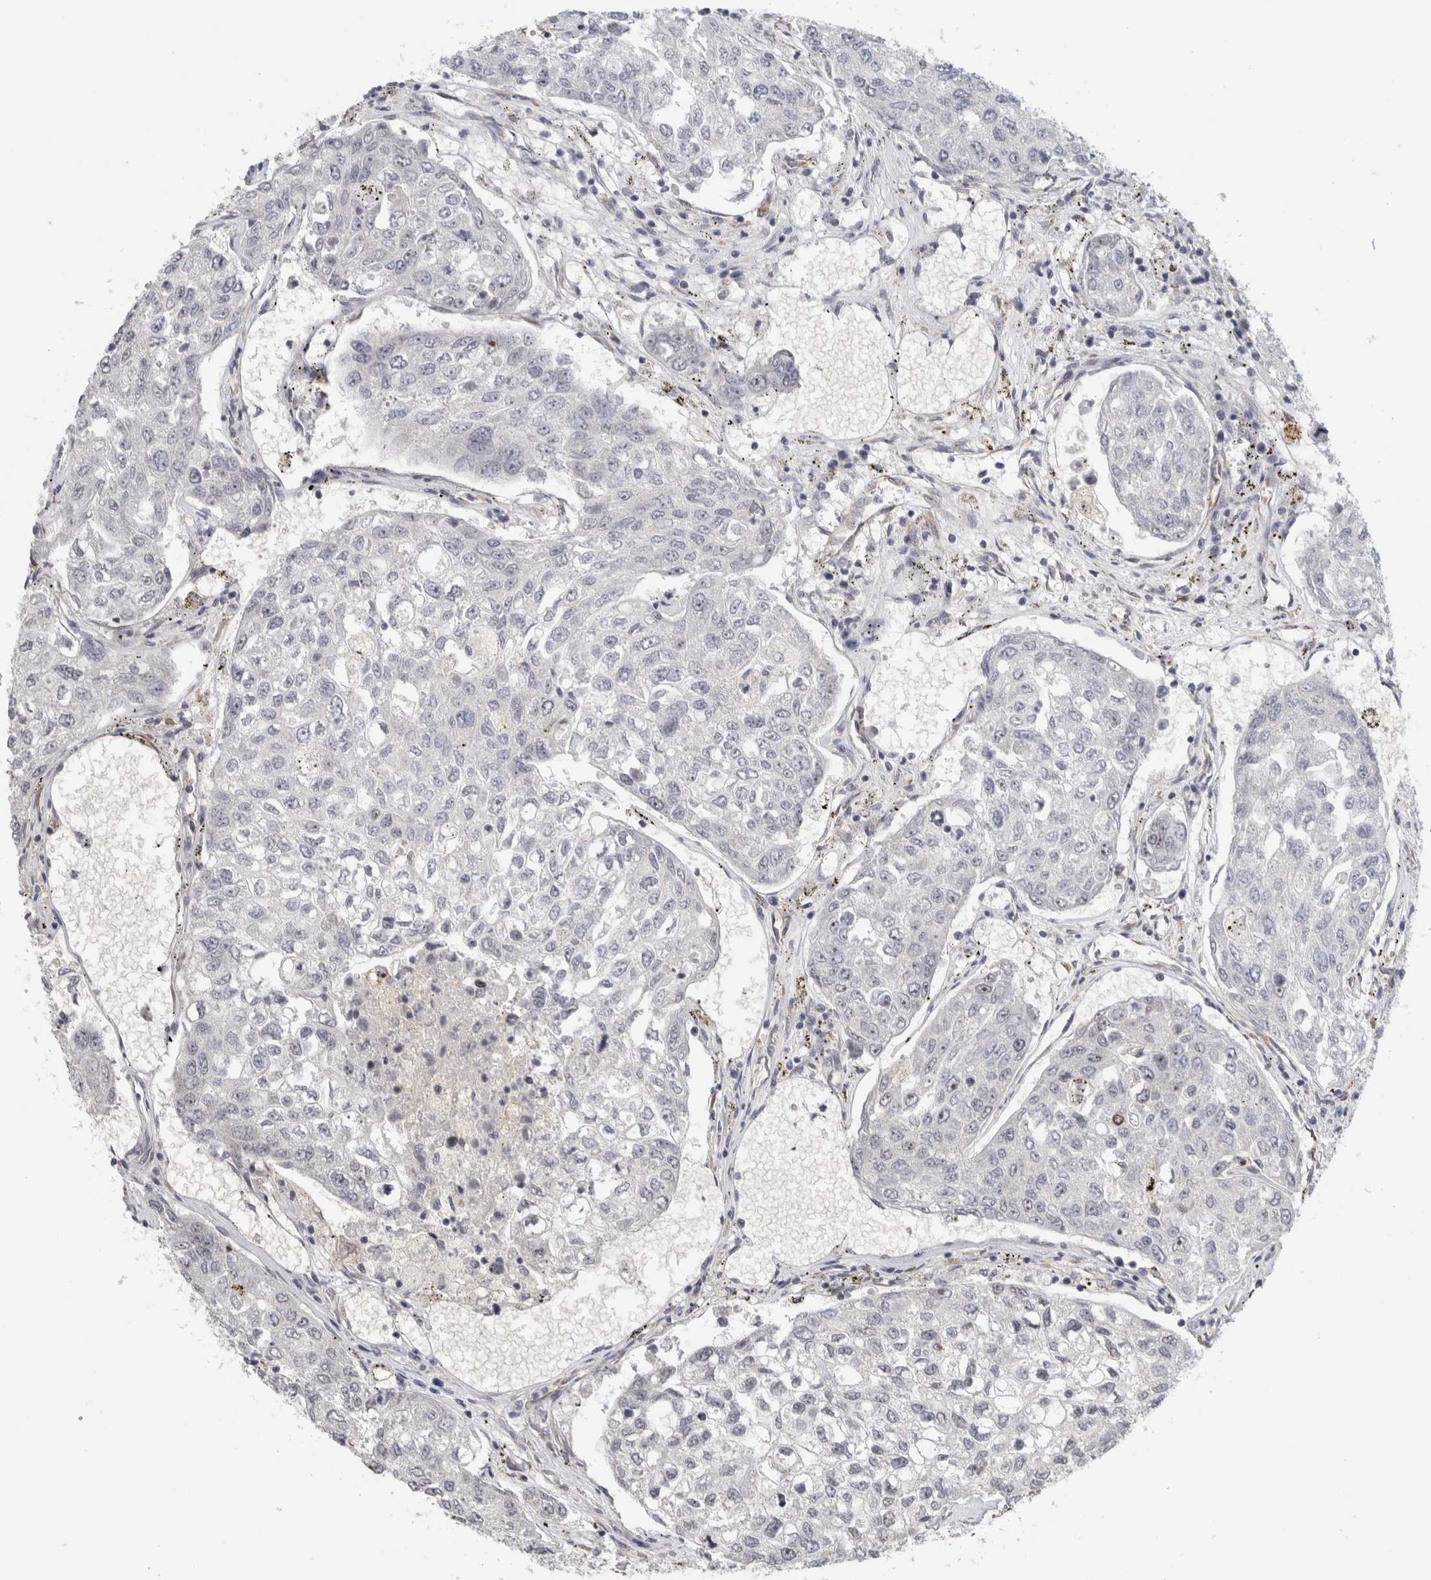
{"staining": {"intensity": "negative", "quantity": "none", "location": "none"}, "tissue": "urothelial cancer", "cell_type": "Tumor cells", "image_type": "cancer", "snomed": [{"axis": "morphology", "description": "Urothelial carcinoma, High grade"}, {"axis": "topography", "description": "Lymph node"}, {"axis": "topography", "description": "Urinary bladder"}], "caption": "Immunohistochemical staining of urothelial cancer reveals no significant positivity in tumor cells.", "gene": "RBMX2", "patient": {"sex": "male", "age": 51}}